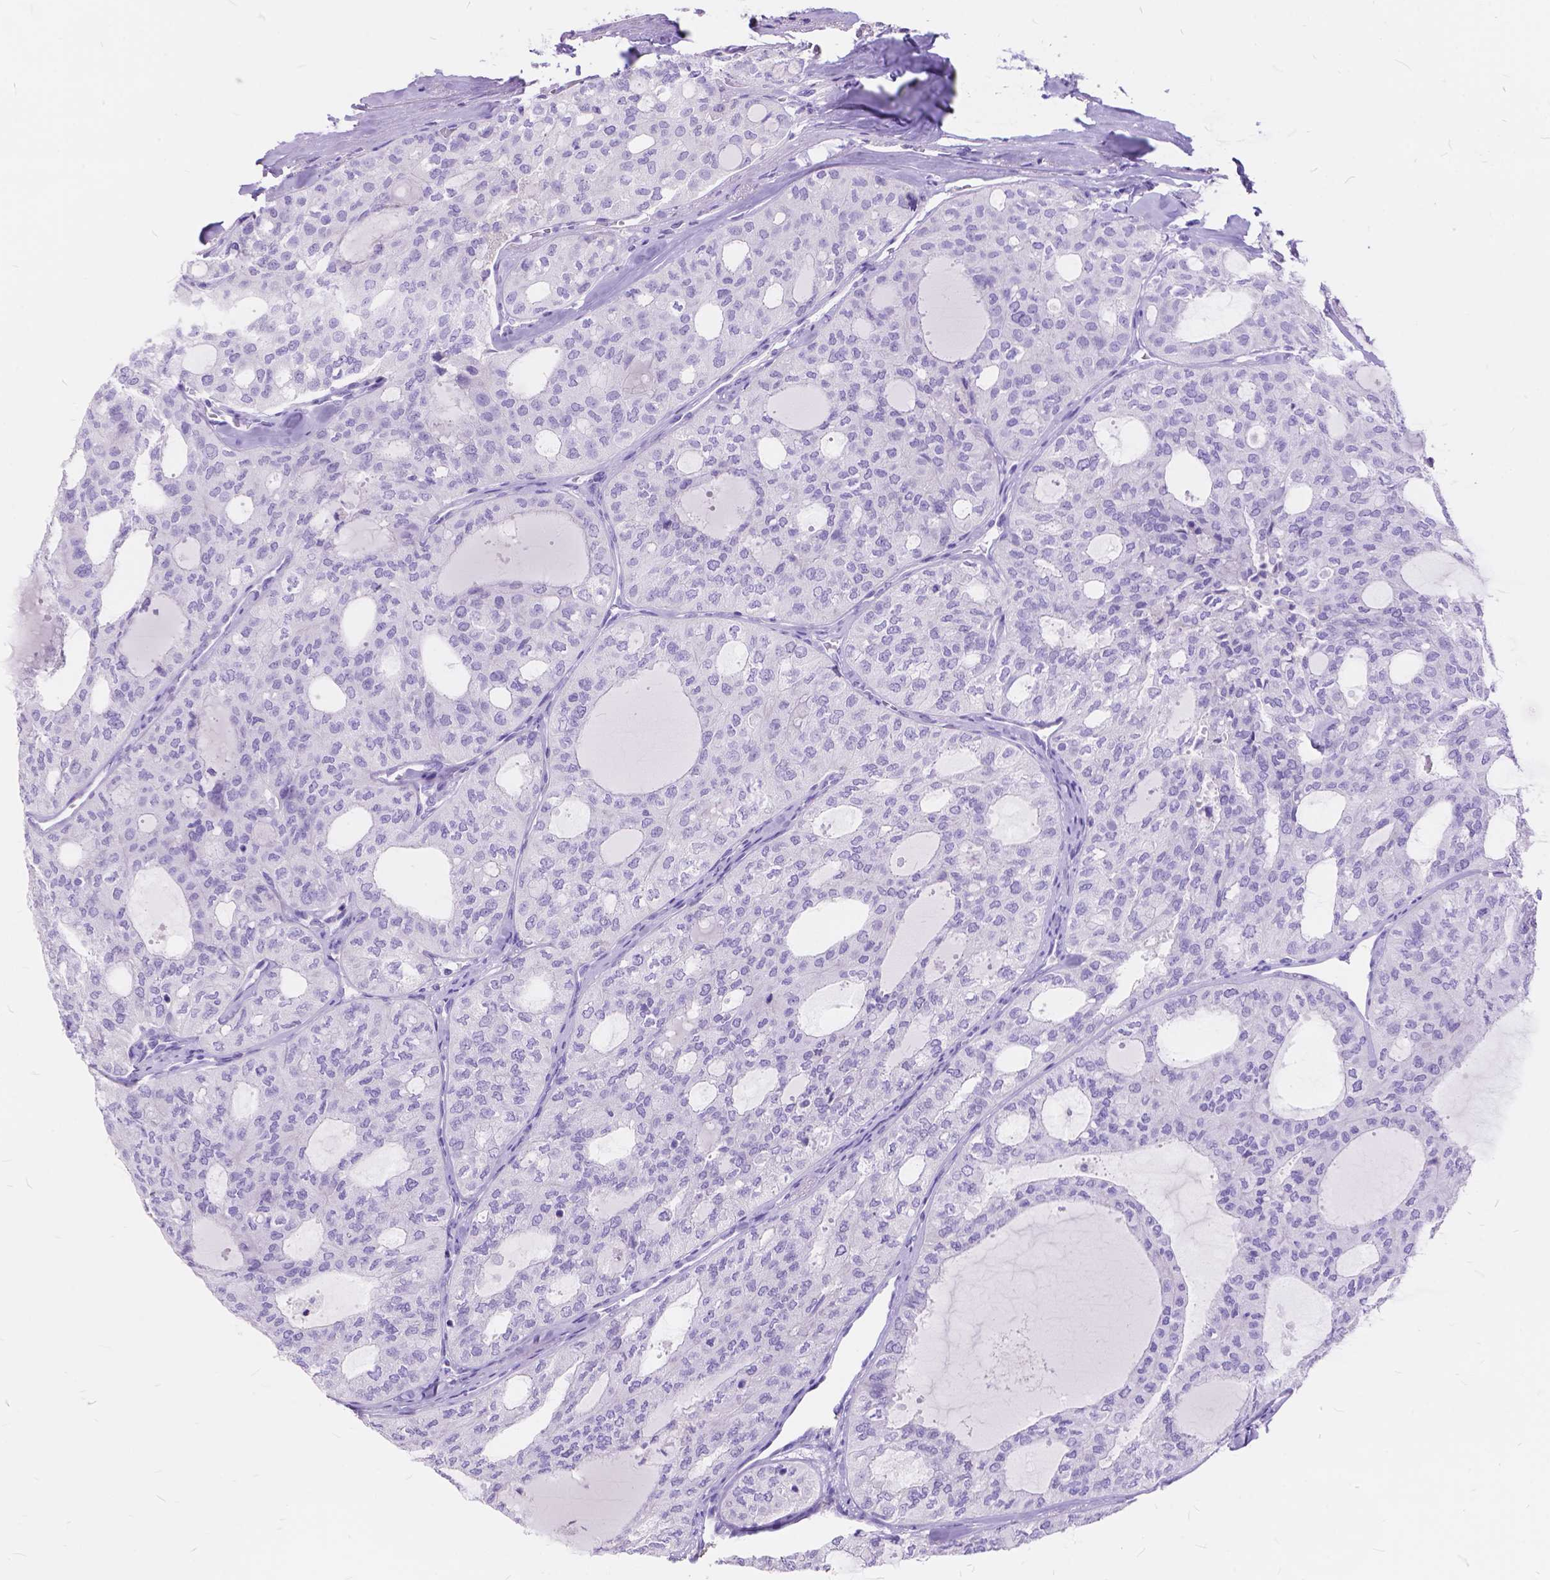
{"staining": {"intensity": "negative", "quantity": "none", "location": "none"}, "tissue": "thyroid cancer", "cell_type": "Tumor cells", "image_type": "cancer", "snomed": [{"axis": "morphology", "description": "Follicular adenoma carcinoma, NOS"}, {"axis": "topography", "description": "Thyroid gland"}], "caption": "IHC image of human thyroid cancer stained for a protein (brown), which shows no positivity in tumor cells.", "gene": "FOXL2", "patient": {"sex": "male", "age": 75}}